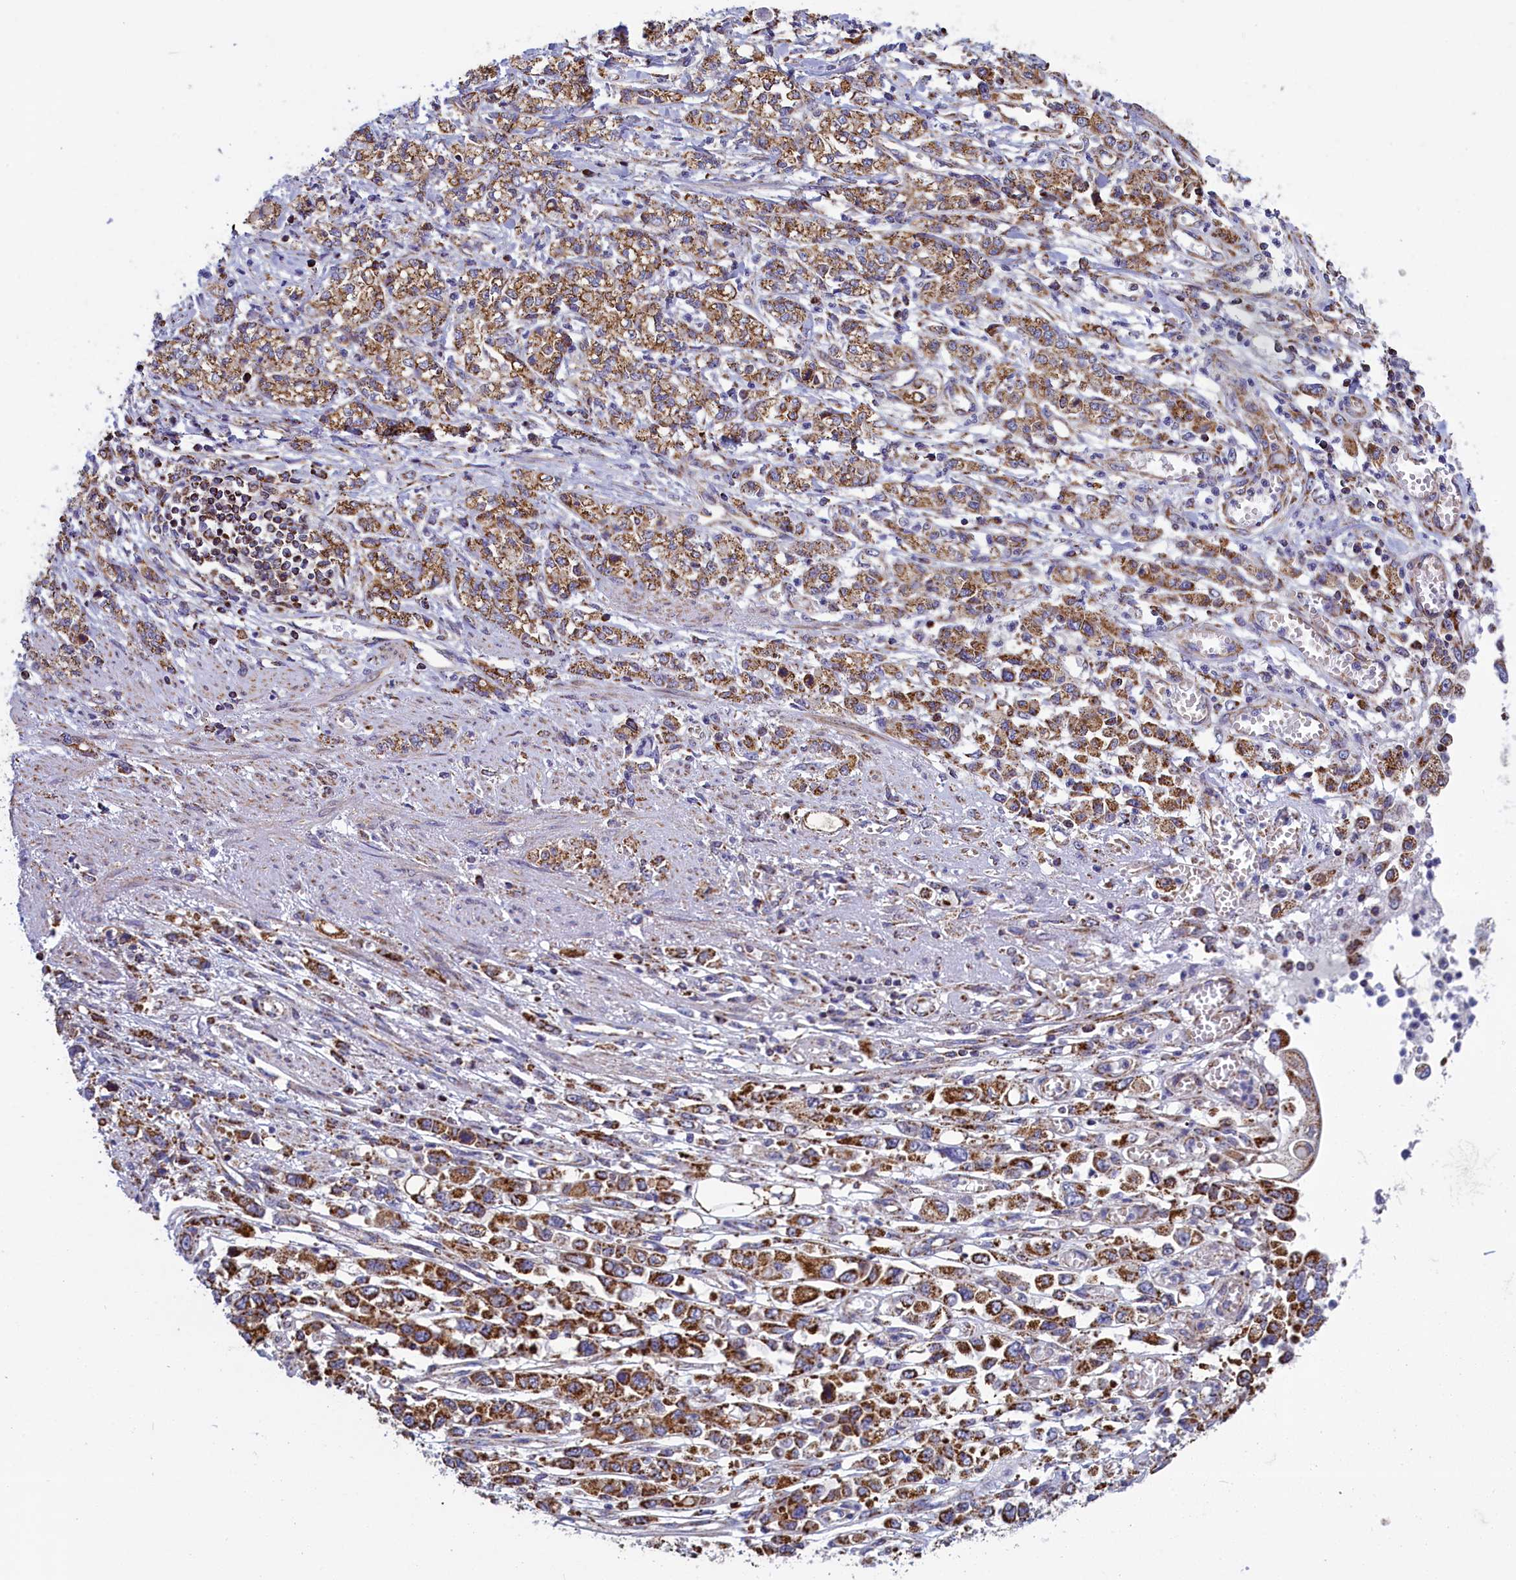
{"staining": {"intensity": "moderate", "quantity": ">75%", "location": "cytoplasmic/membranous"}, "tissue": "stomach cancer", "cell_type": "Tumor cells", "image_type": "cancer", "snomed": [{"axis": "morphology", "description": "Adenocarcinoma, NOS"}, {"axis": "topography", "description": "Stomach"}], "caption": "Stomach cancer (adenocarcinoma) stained with a protein marker shows moderate staining in tumor cells.", "gene": "IFT122", "patient": {"sex": "female", "age": 76}}